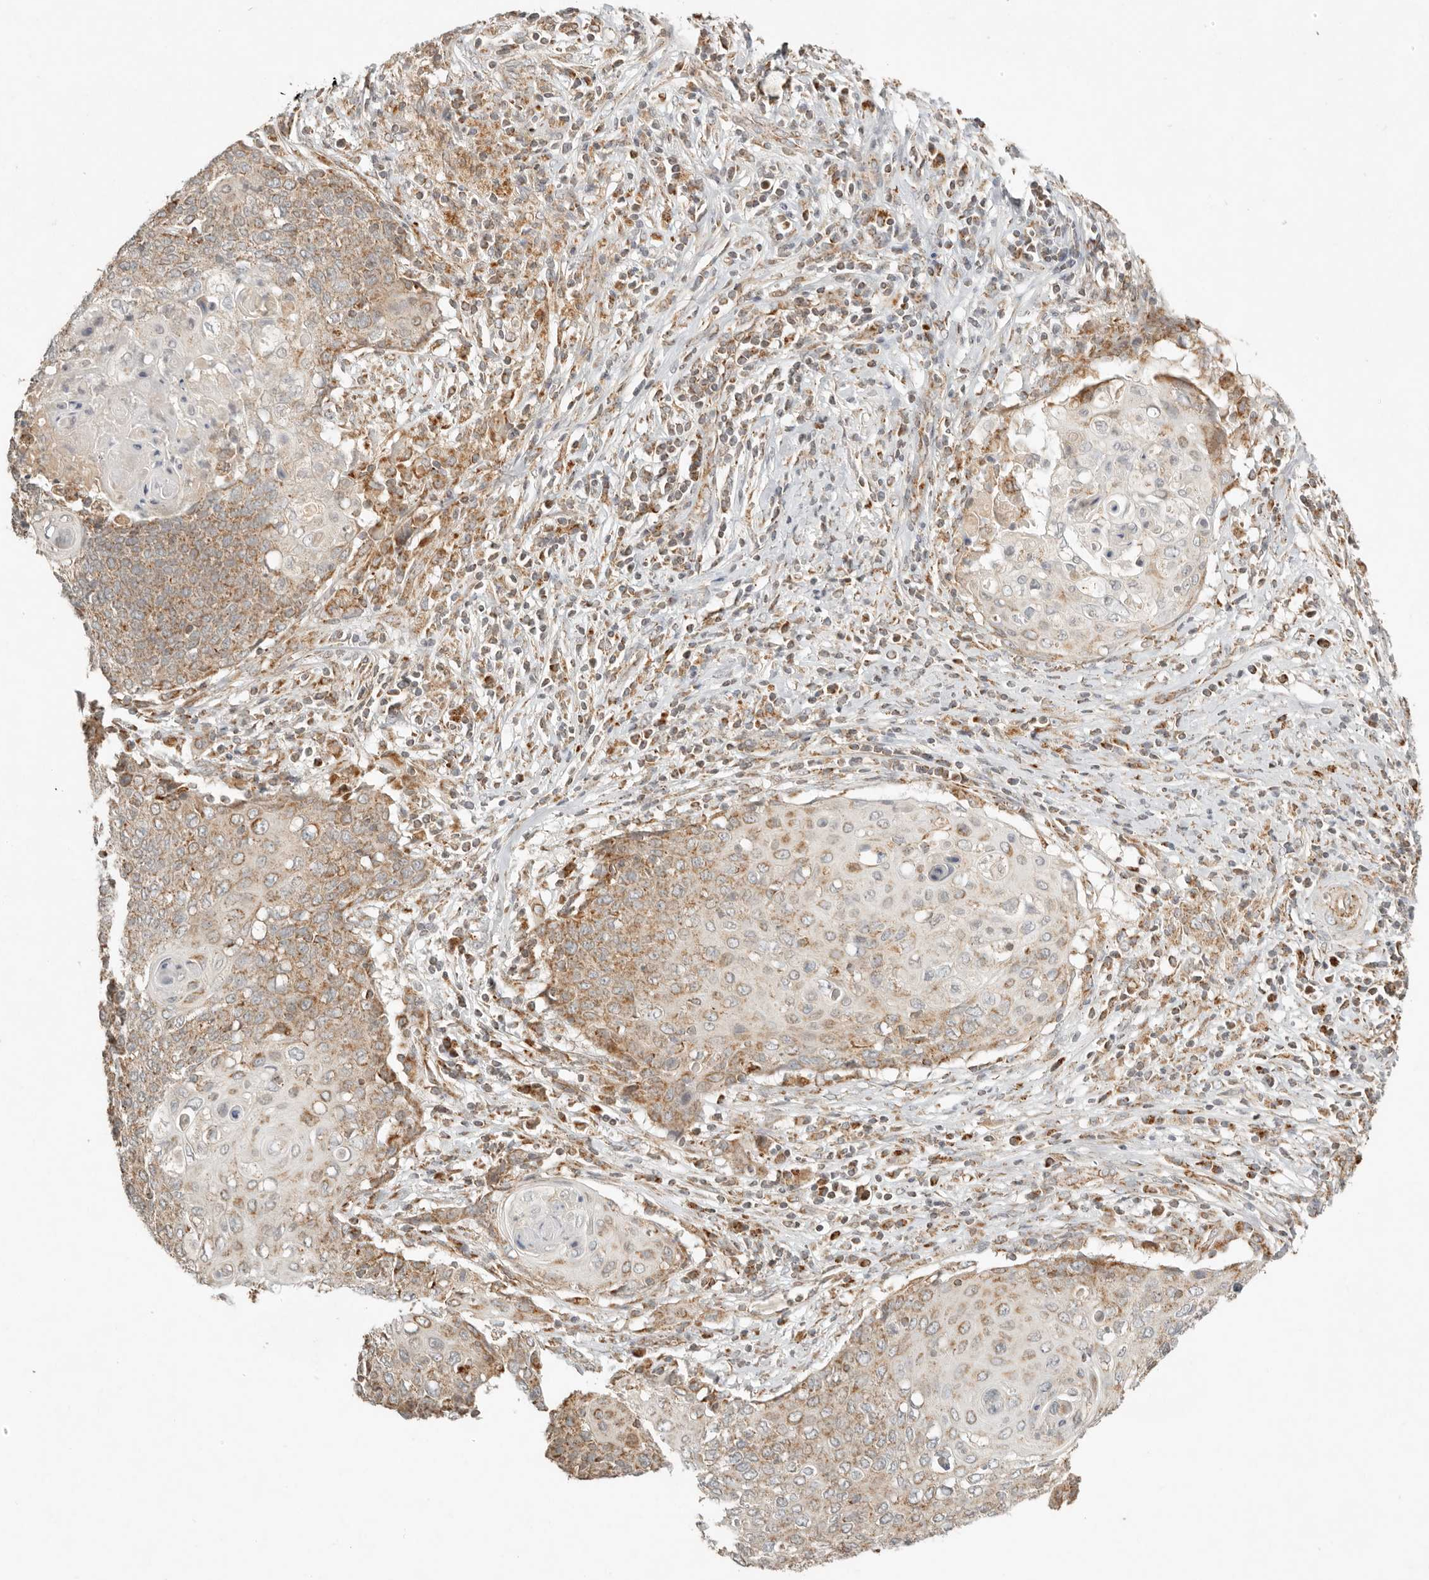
{"staining": {"intensity": "moderate", "quantity": "25%-75%", "location": "cytoplasmic/membranous"}, "tissue": "cervical cancer", "cell_type": "Tumor cells", "image_type": "cancer", "snomed": [{"axis": "morphology", "description": "Squamous cell carcinoma, NOS"}, {"axis": "topography", "description": "Cervix"}], "caption": "Tumor cells show medium levels of moderate cytoplasmic/membranous positivity in about 25%-75% of cells in human cervical cancer.", "gene": "MRPL55", "patient": {"sex": "female", "age": 39}}